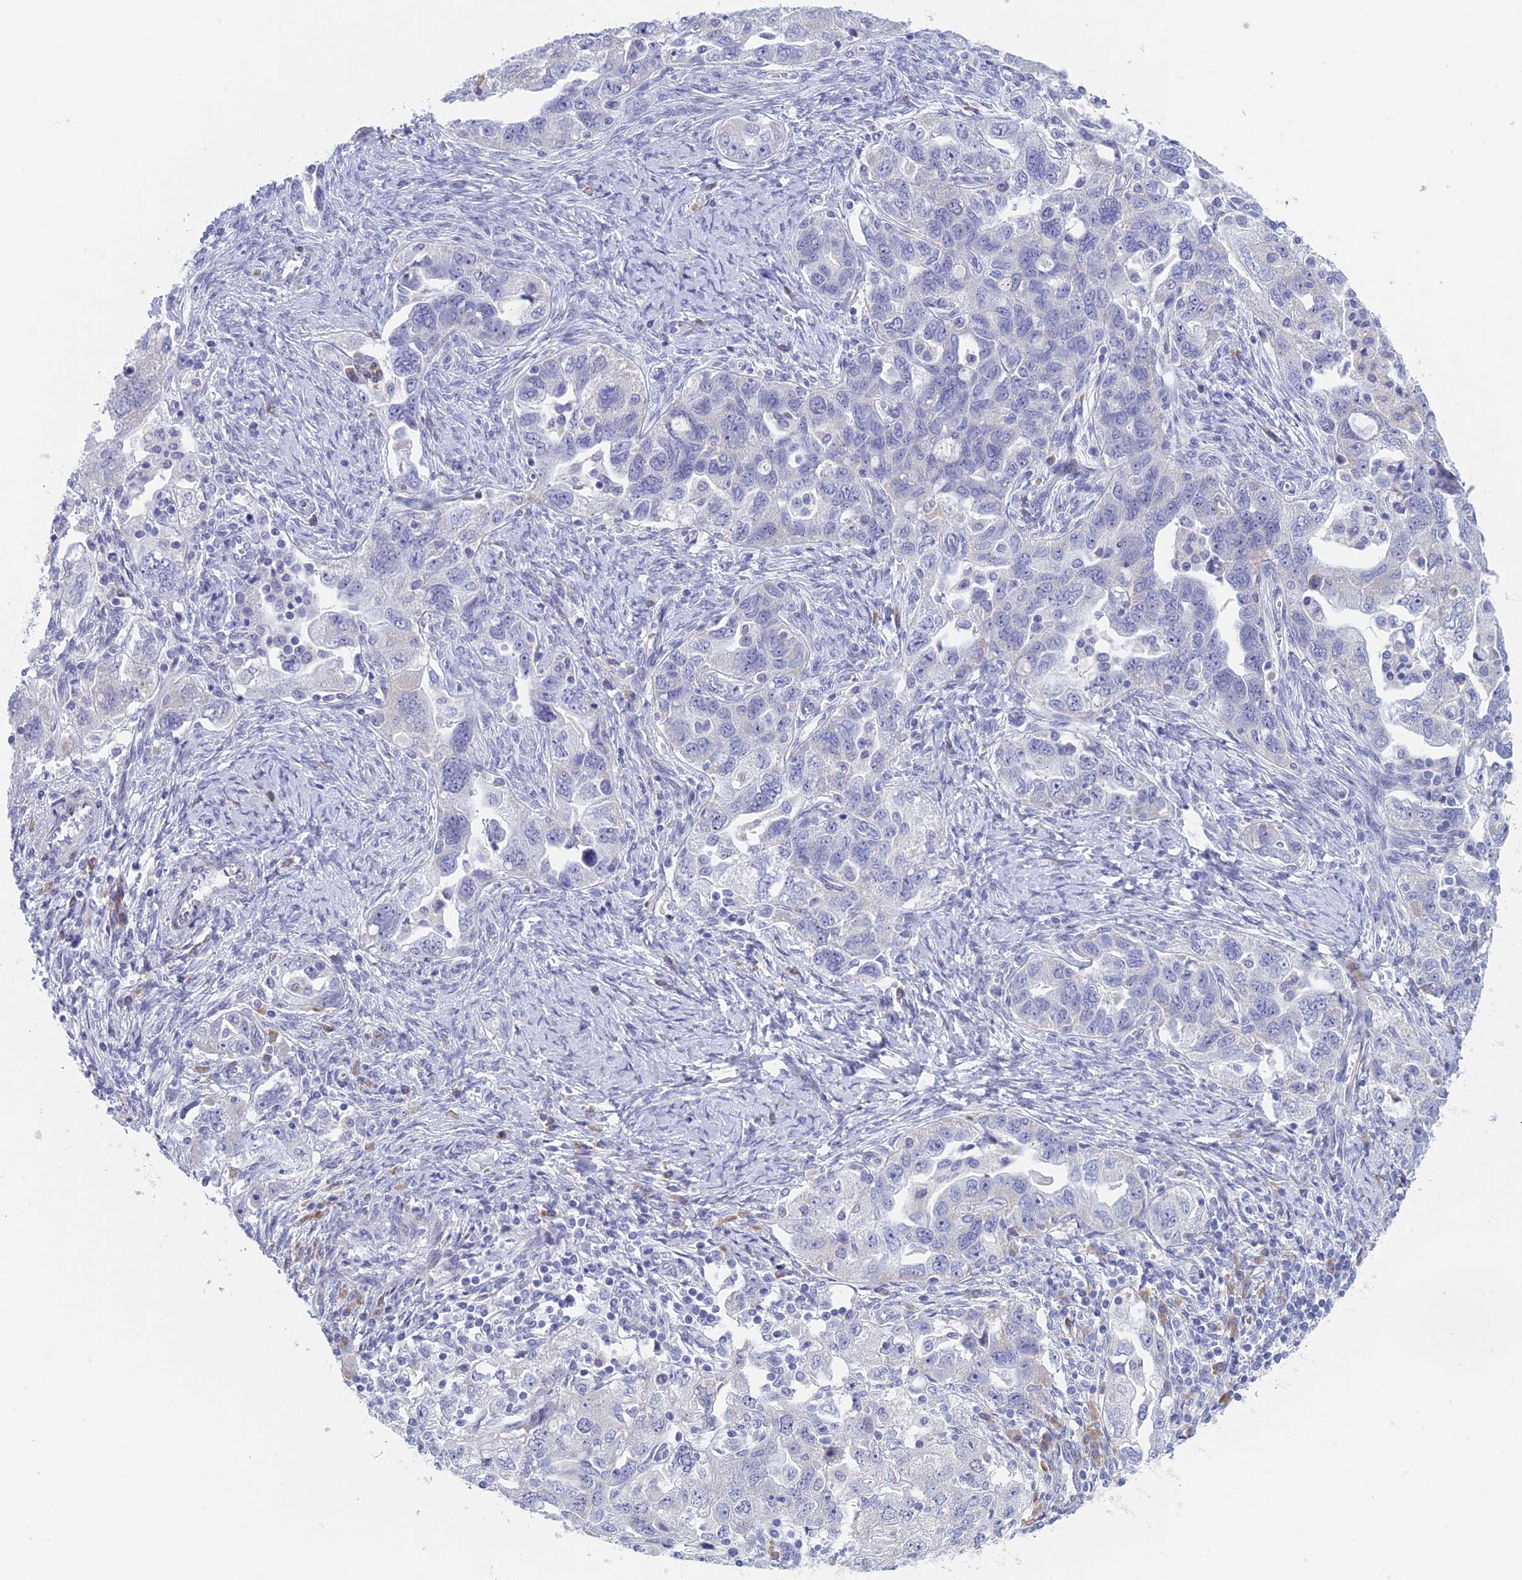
{"staining": {"intensity": "negative", "quantity": "none", "location": "none"}, "tissue": "ovarian cancer", "cell_type": "Tumor cells", "image_type": "cancer", "snomed": [{"axis": "morphology", "description": "Carcinoma, NOS"}, {"axis": "morphology", "description": "Cystadenocarcinoma, serous, NOS"}, {"axis": "topography", "description": "Ovary"}], "caption": "Ovarian cancer stained for a protein using IHC reveals no staining tumor cells.", "gene": "PPP1R26", "patient": {"sex": "female", "age": 69}}